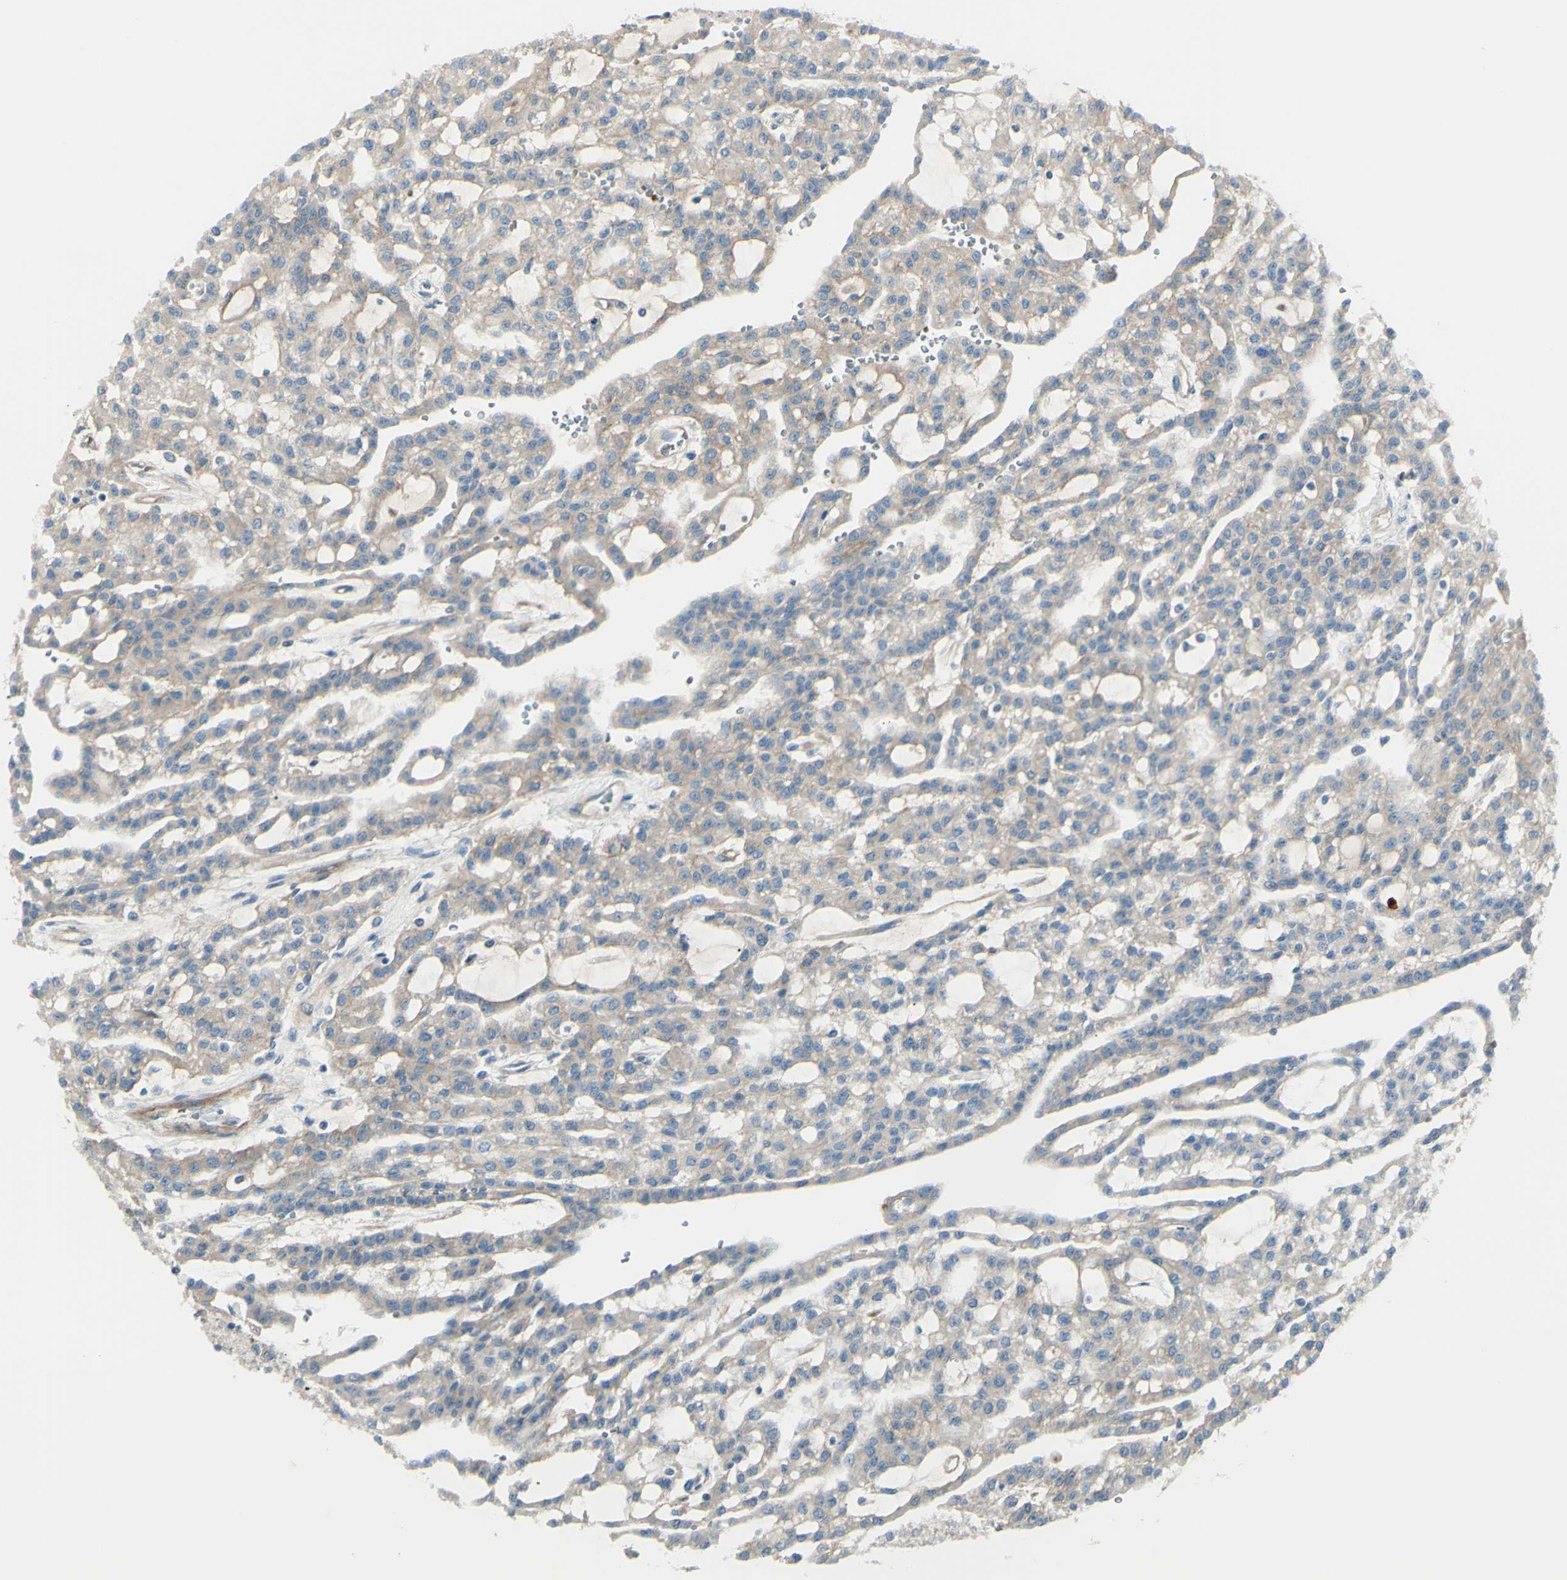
{"staining": {"intensity": "weak", "quantity": ">75%", "location": "cytoplasmic/membranous"}, "tissue": "renal cancer", "cell_type": "Tumor cells", "image_type": "cancer", "snomed": [{"axis": "morphology", "description": "Adenocarcinoma, NOS"}, {"axis": "topography", "description": "Kidney"}], "caption": "Protein staining displays weak cytoplasmic/membranous staining in about >75% of tumor cells in adenocarcinoma (renal).", "gene": "PCDHGA2", "patient": {"sex": "male", "age": 63}}